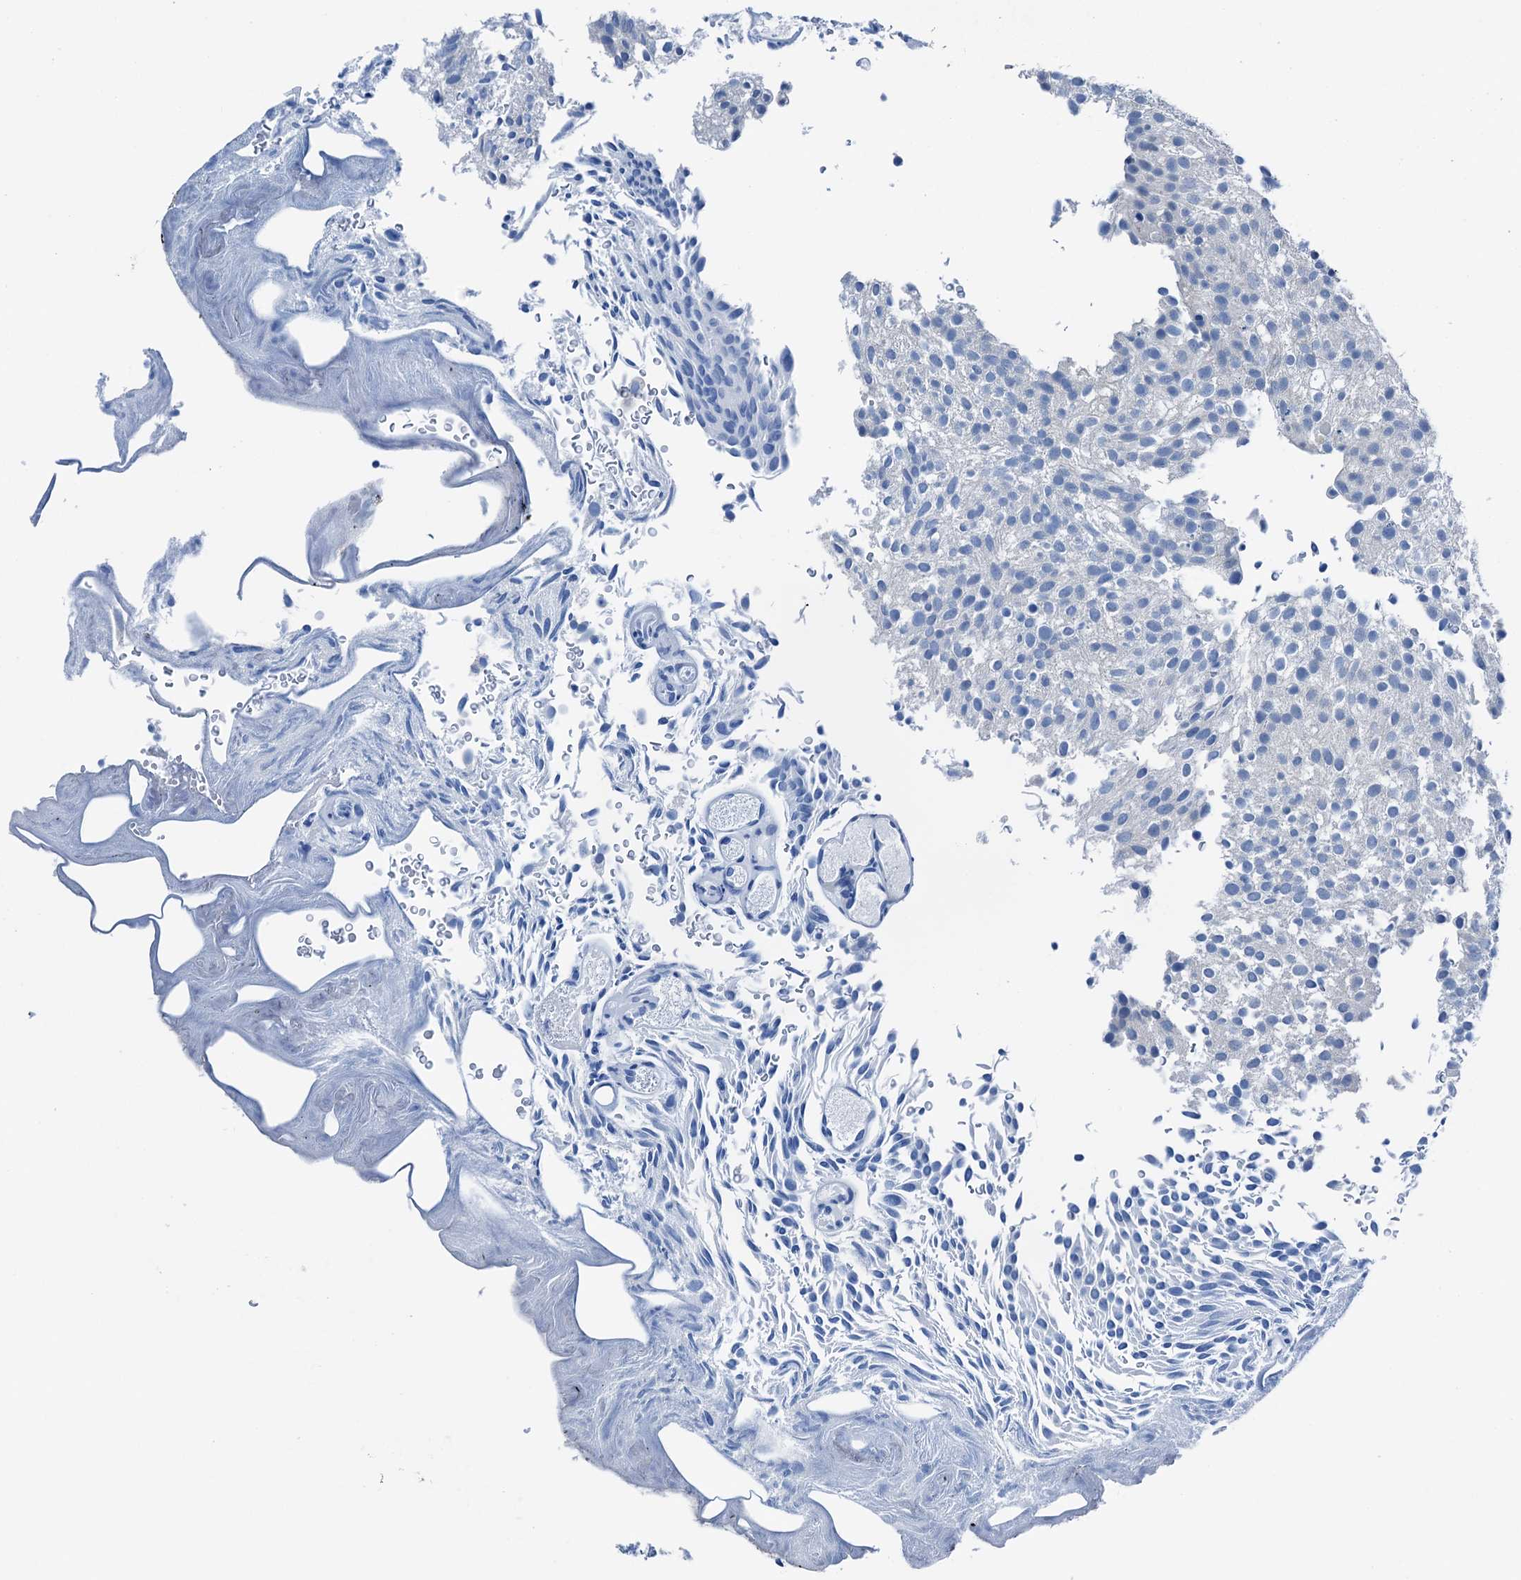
{"staining": {"intensity": "negative", "quantity": "none", "location": "none"}, "tissue": "urothelial cancer", "cell_type": "Tumor cells", "image_type": "cancer", "snomed": [{"axis": "morphology", "description": "Urothelial carcinoma, Low grade"}, {"axis": "topography", "description": "Urinary bladder"}], "caption": "Urothelial carcinoma (low-grade) stained for a protein using immunohistochemistry exhibits no staining tumor cells.", "gene": "CBLN3", "patient": {"sex": "male", "age": 78}}